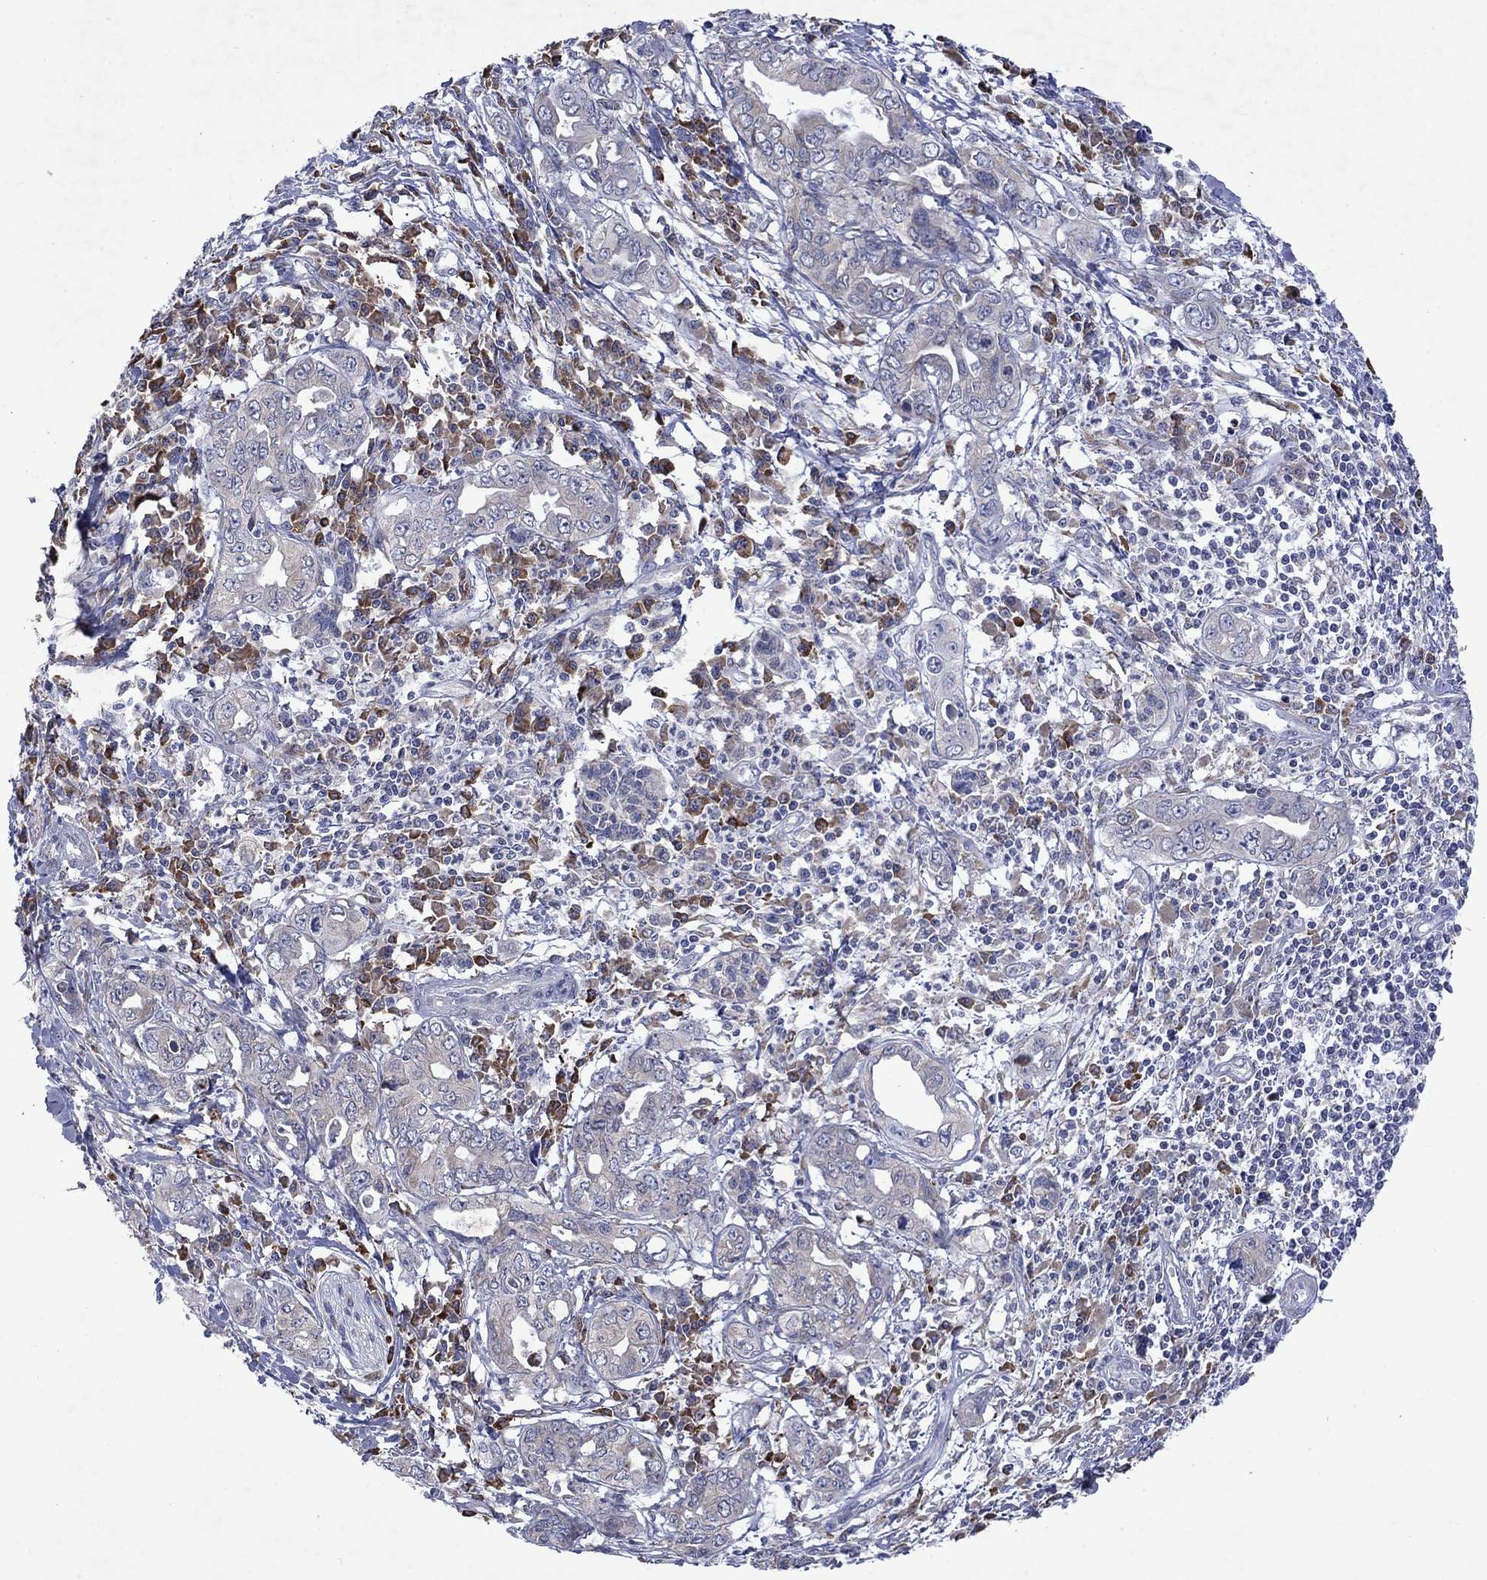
{"staining": {"intensity": "negative", "quantity": "none", "location": "none"}, "tissue": "pancreatic cancer", "cell_type": "Tumor cells", "image_type": "cancer", "snomed": [{"axis": "morphology", "description": "Adenocarcinoma, NOS"}, {"axis": "topography", "description": "Pancreas"}], "caption": "IHC image of neoplastic tissue: adenocarcinoma (pancreatic) stained with DAB (3,3'-diaminobenzidine) reveals no significant protein expression in tumor cells.", "gene": "TMEM97", "patient": {"sex": "male", "age": 68}}